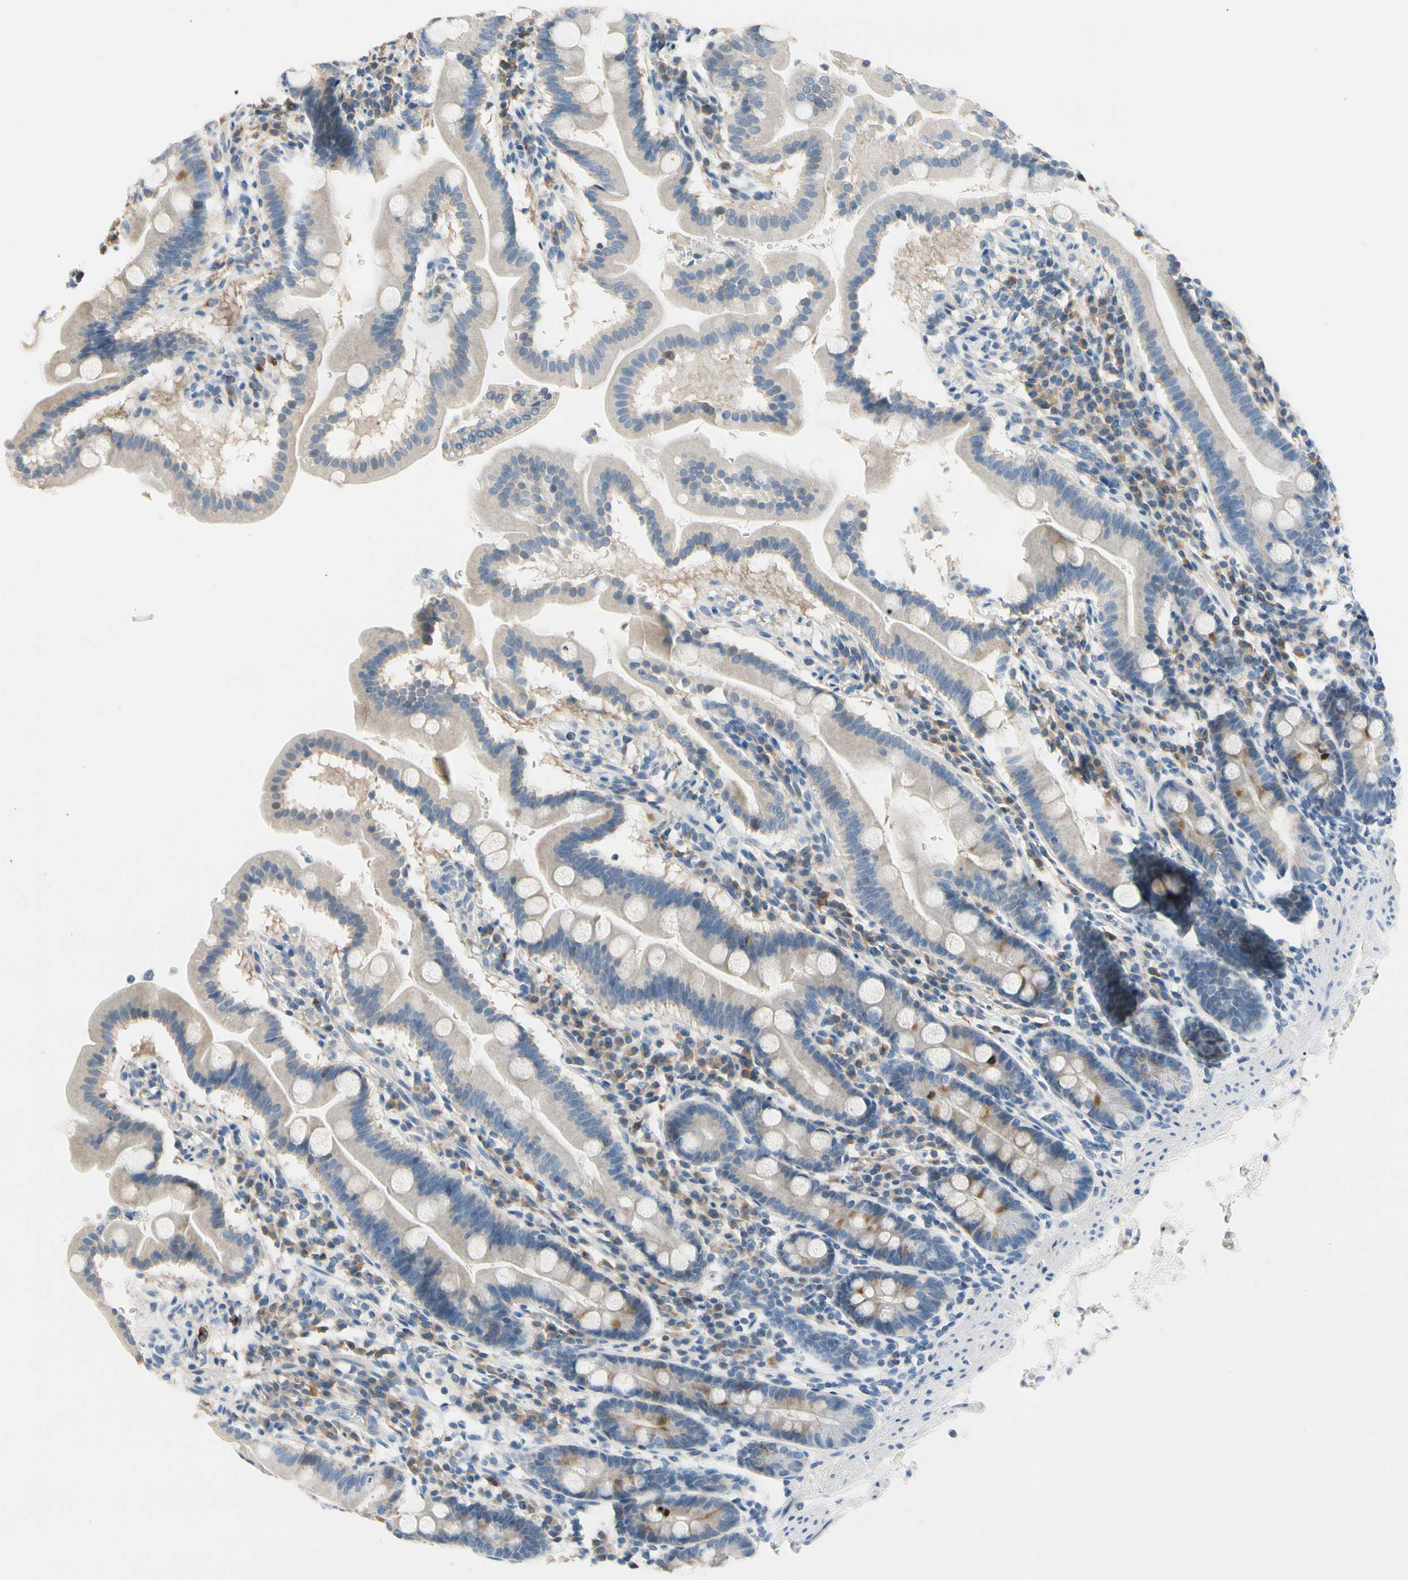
{"staining": {"intensity": "moderate", "quantity": "<25%", "location": "cytoplasmic/membranous"}, "tissue": "duodenum", "cell_type": "Glandular cells", "image_type": "normal", "snomed": [{"axis": "morphology", "description": "Normal tissue, NOS"}, {"axis": "topography", "description": "Duodenum"}], "caption": "Brown immunohistochemical staining in normal human duodenum exhibits moderate cytoplasmic/membranous positivity in about <25% of glandular cells. Immunohistochemistry (ihc) stains the protein in brown and the nuclei are stained blue.", "gene": "CKAP2", "patient": {"sex": "male", "age": 50}}